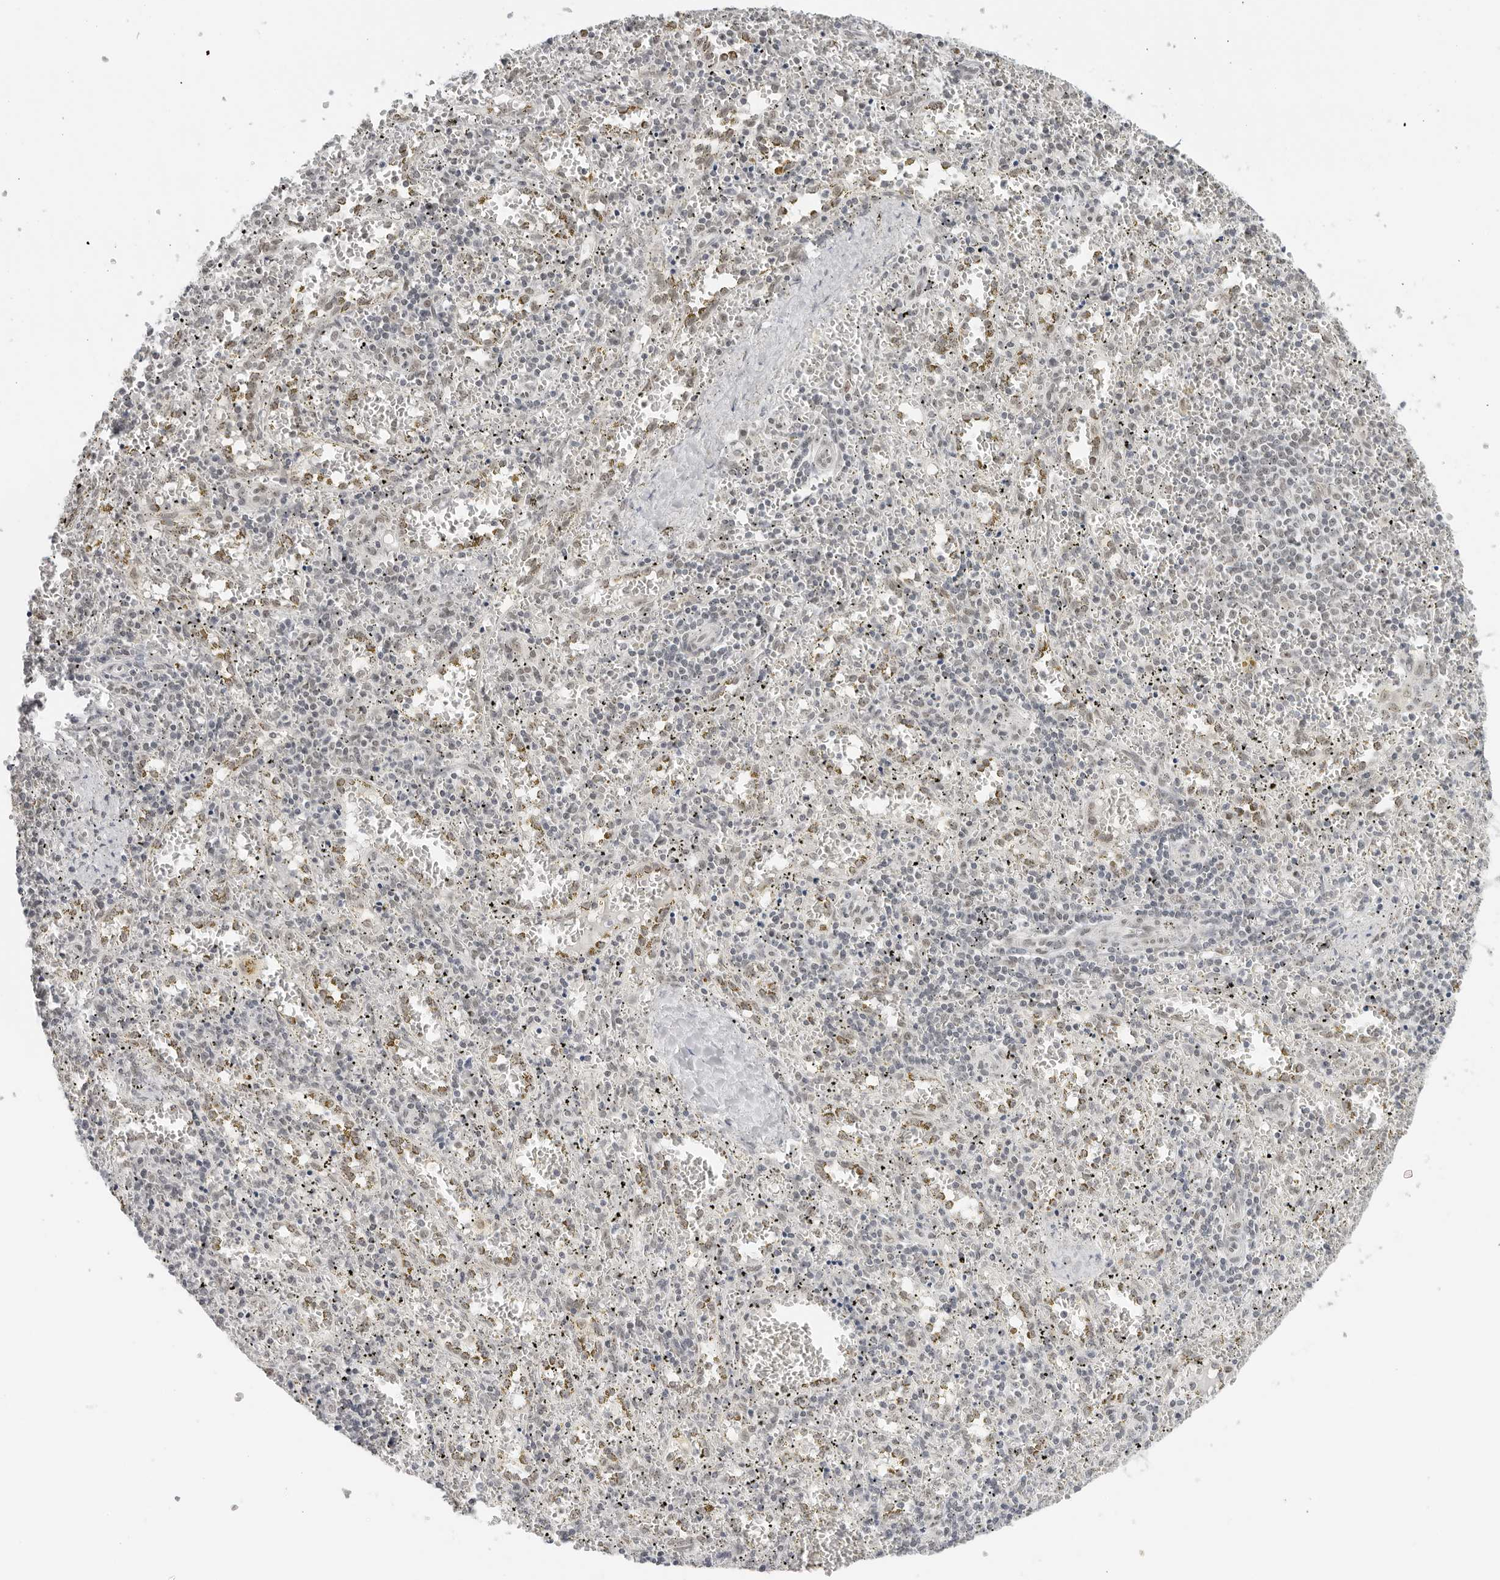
{"staining": {"intensity": "negative", "quantity": "none", "location": "none"}, "tissue": "spleen", "cell_type": "Cells in red pulp", "image_type": "normal", "snomed": [{"axis": "morphology", "description": "Normal tissue, NOS"}, {"axis": "topography", "description": "Spleen"}], "caption": "IHC histopathology image of benign spleen stained for a protein (brown), which demonstrates no expression in cells in red pulp. (IHC, brightfield microscopy, high magnification).", "gene": "FOXK2", "patient": {"sex": "male", "age": 11}}